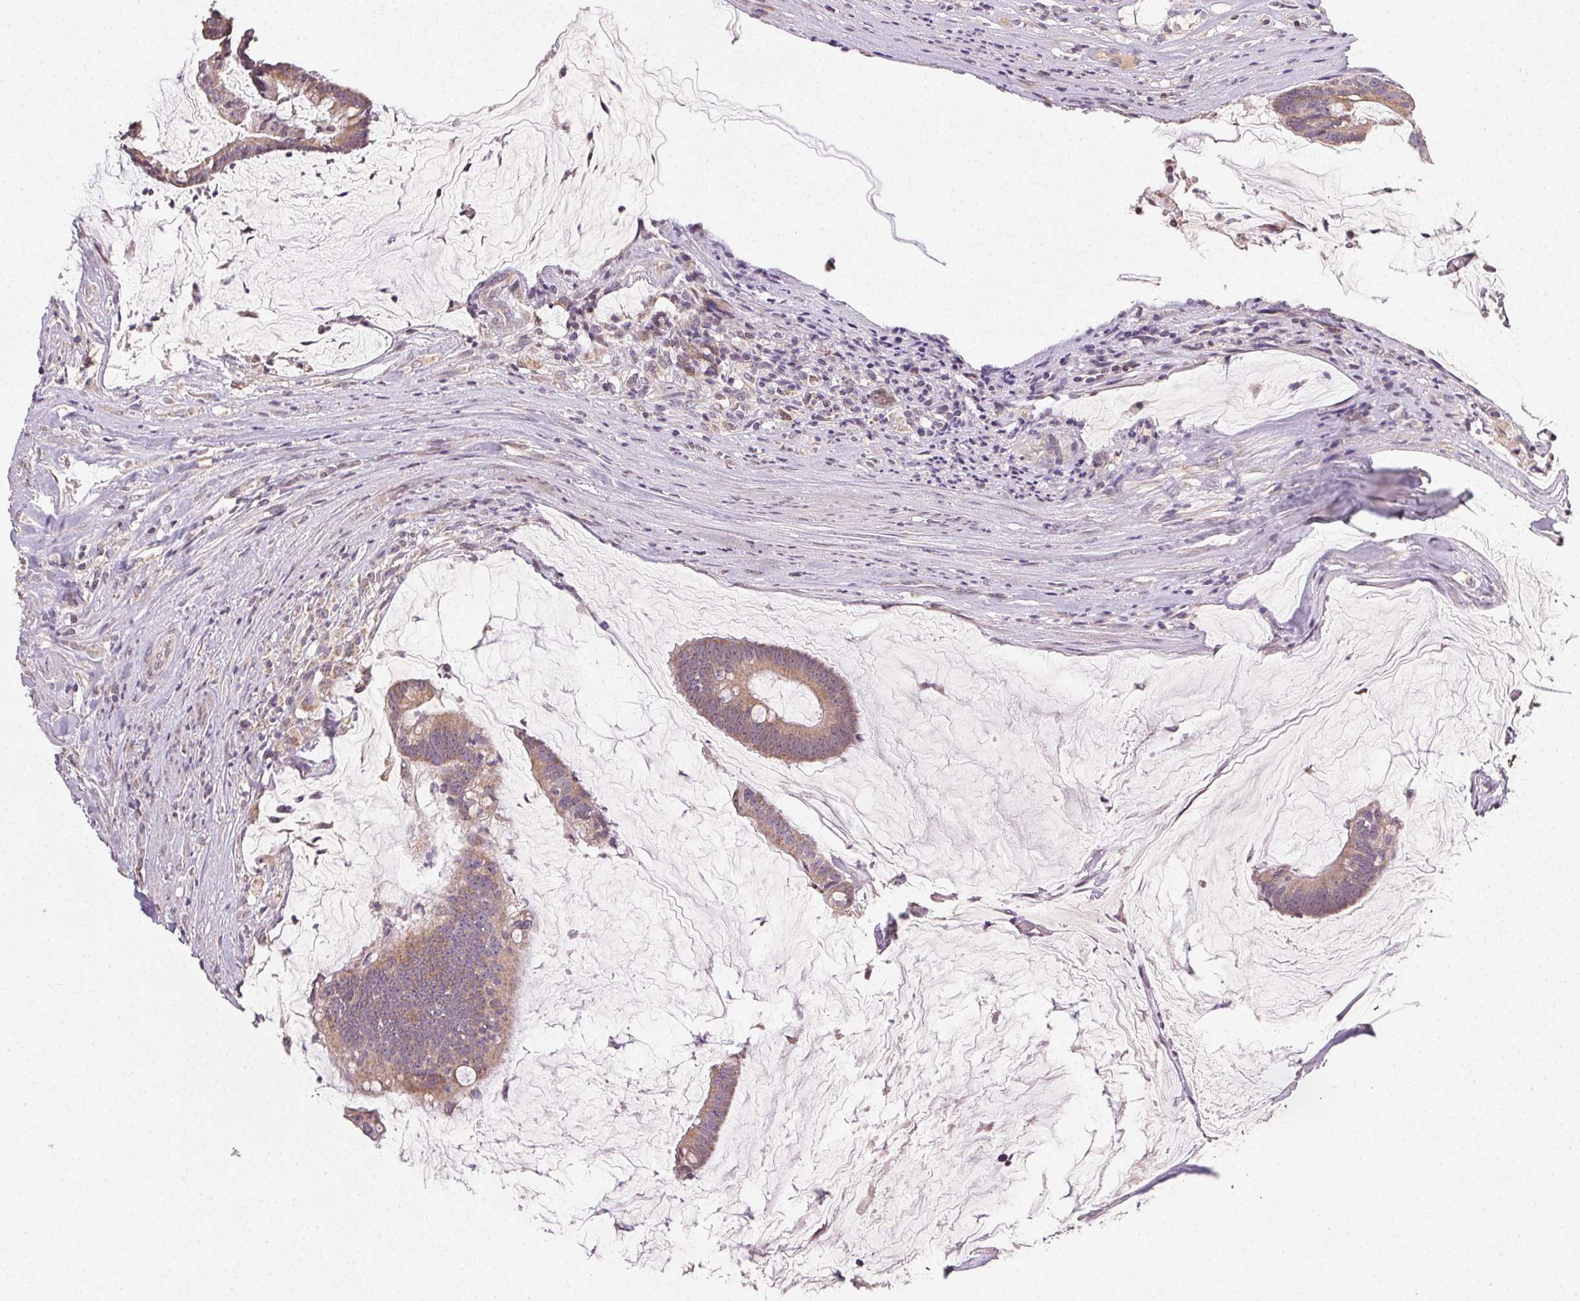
{"staining": {"intensity": "weak", "quantity": "25%-75%", "location": "cytoplasmic/membranous"}, "tissue": "colorectal cancer", "cell_type": "Tumor cells", "image_type": "cancer", "snomed": [{"axis": "morphology", "description": "Adenocarcinoma, NOS"}, {"axis": "topography", "description": "Colon"}], "caption": "Immunohistochemistry (IHC) of adenocarcinoma (colorectal) demonstrates low levels of weak cytoplasmic/membranous positivity in about 25%-75% of tumor cells. (Brightfield microscopy of DAB IHC at high magnification).", "gene": "CLASP1", "patient": {"sex": "male", "age": 62}}